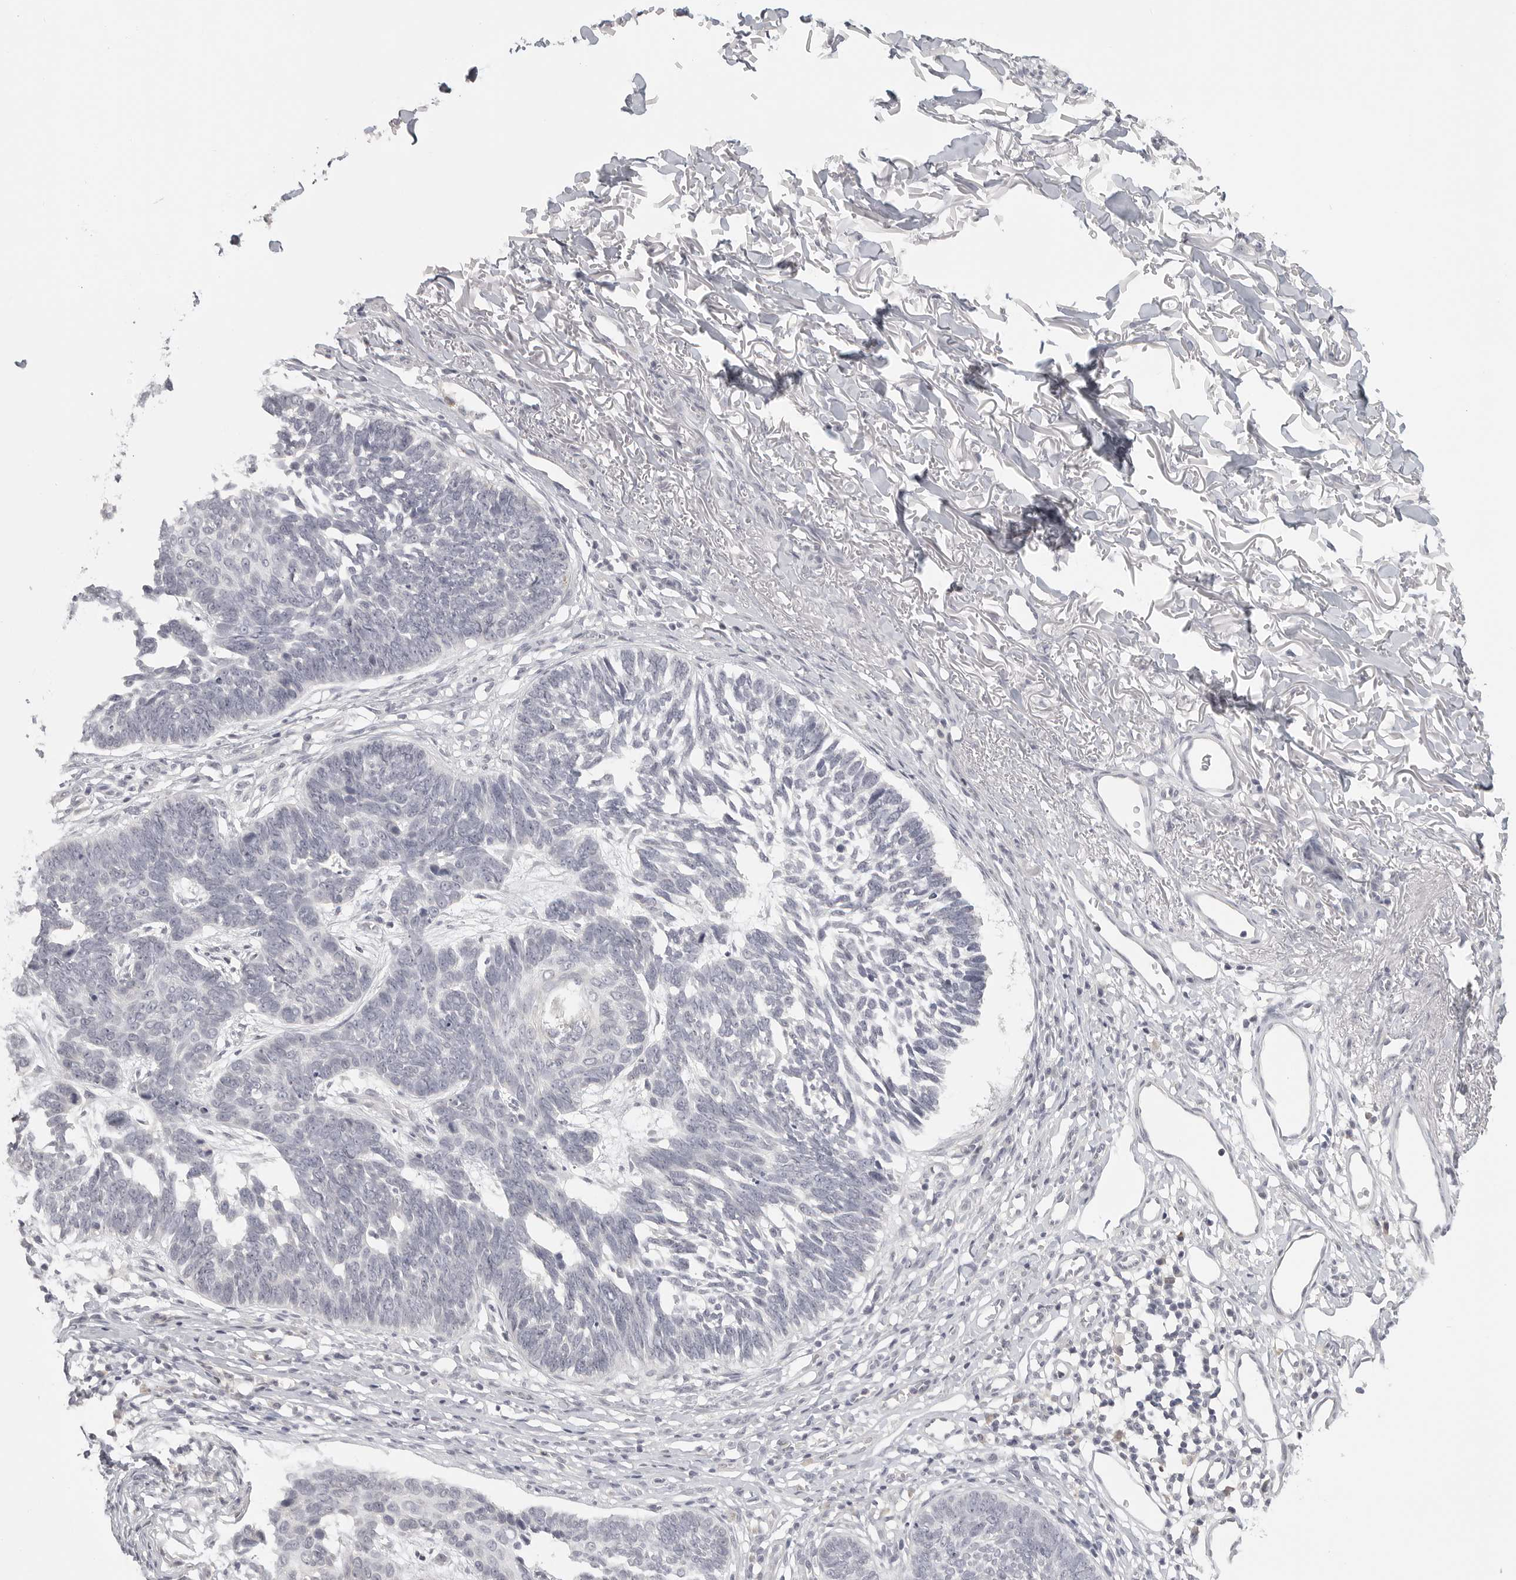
{"staining": {"intensity": "negative", "quantity": "none", "location": "none"}, "tissue": "skin cancer", "cell_type": "Tumor cells", "image_type": "cancer", "snomed": [{"axis": "morphology", "description": "Normal tissue, NOS"}, {"axis": "morphology", "description": "Basal cell carcinoma"}, {"axis": "topography", "description": "Skin"}], "caption": "Immunohistochemical staining of skin cancer exhibits no significant expression in tumor cells.", "gene": "HMGCS2", "patient": {"sex": "male", "age": 77}}